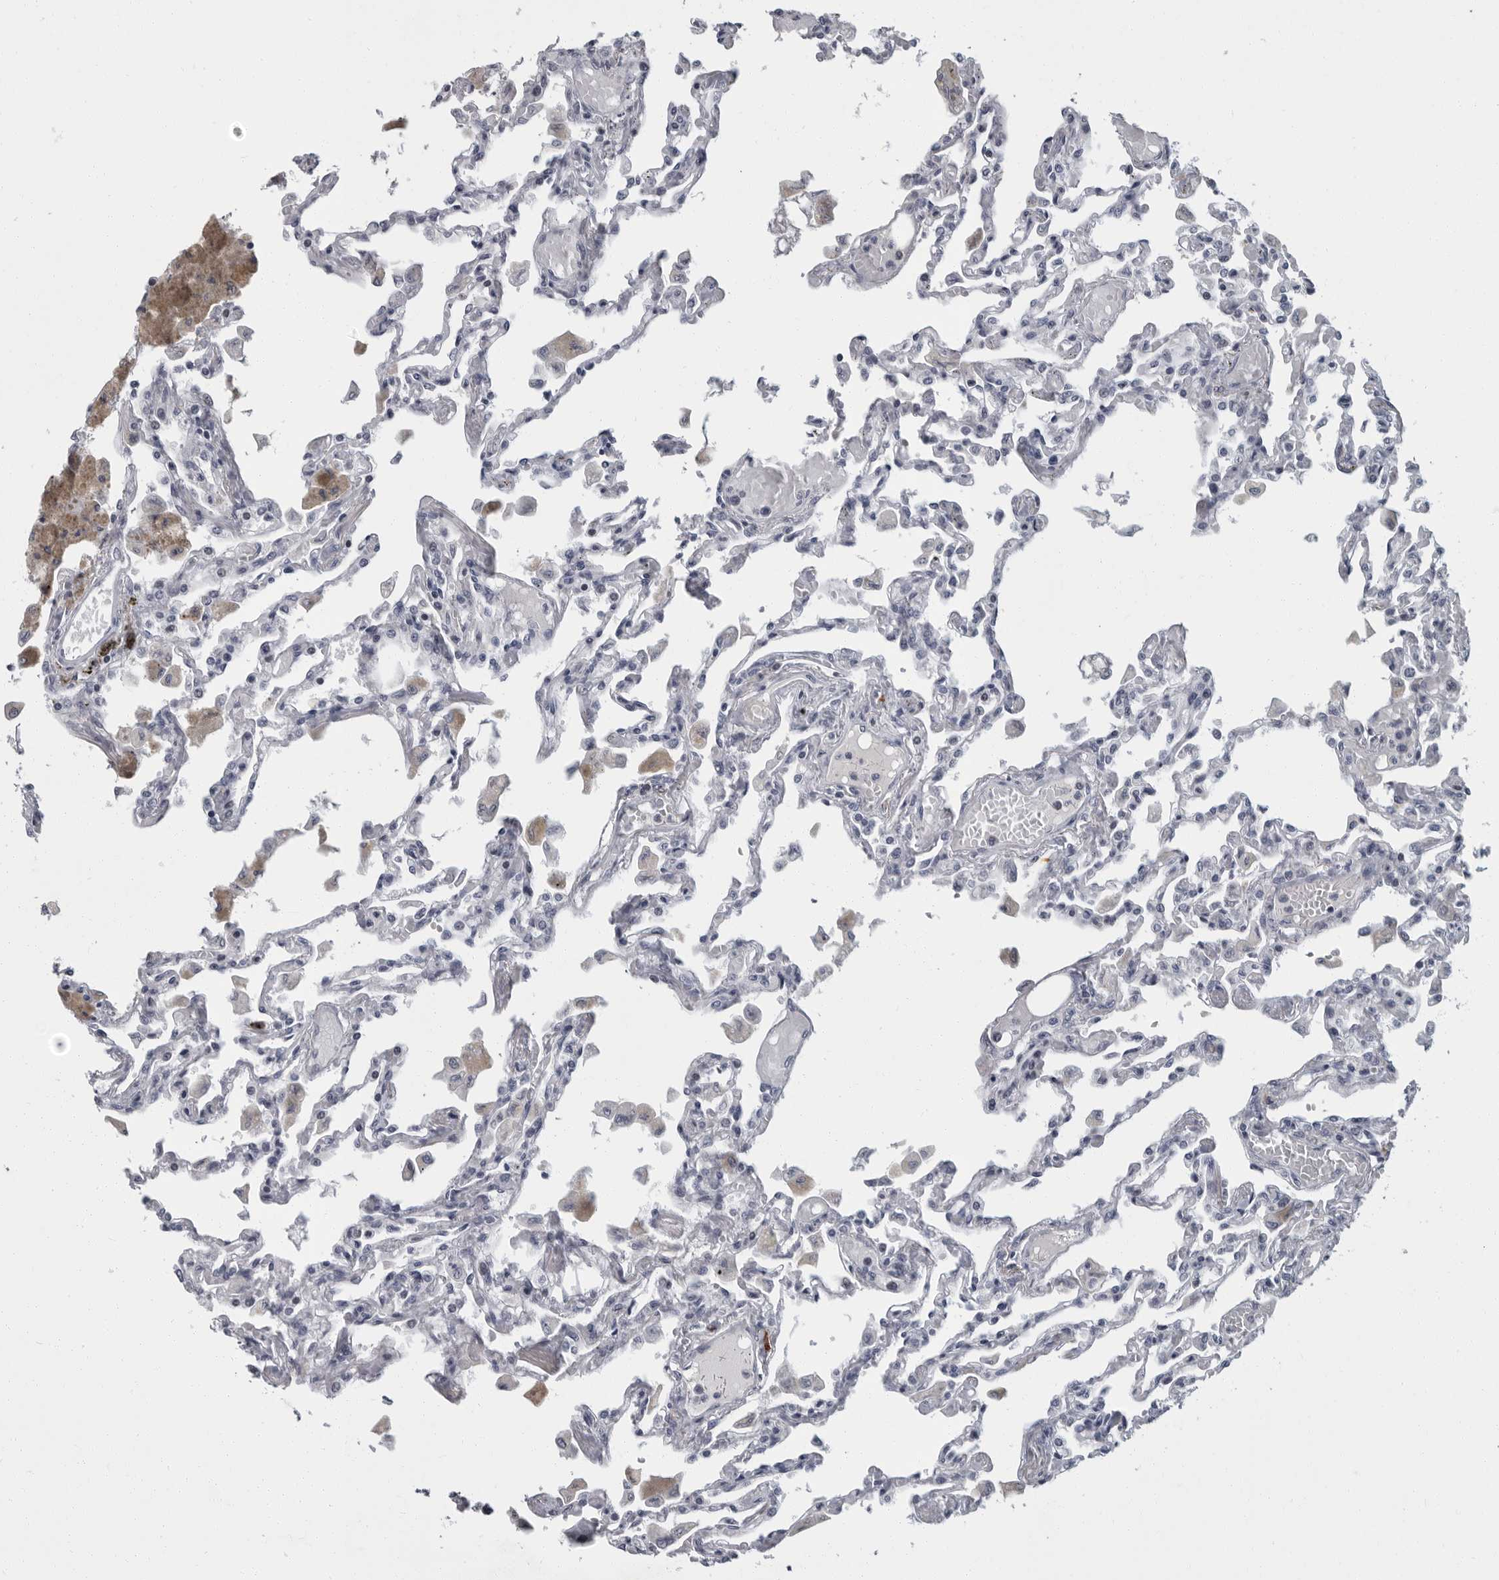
{"staining": {"intensity": "negative", "quantity": "none", "location": "none"}, "tissue": "lung", "cell_type": "Alveolar cells", "image_type": "normal", "snomed": [{"axis": "morphology", "description": "Normal tissue, NOS"}, {"axis": "topography", "description": "Bronchus"}, {"axis": "topography", "description": "Lung"}], "caption": "Benign lung was stained to show a protein in brown. There is no significant positivity in alveolar cells. (Immunohistochemistry, brightfield microscopy, high magnification).", "gene": "SLC25A39", "patient": {"sex": "female", "age": 49}}